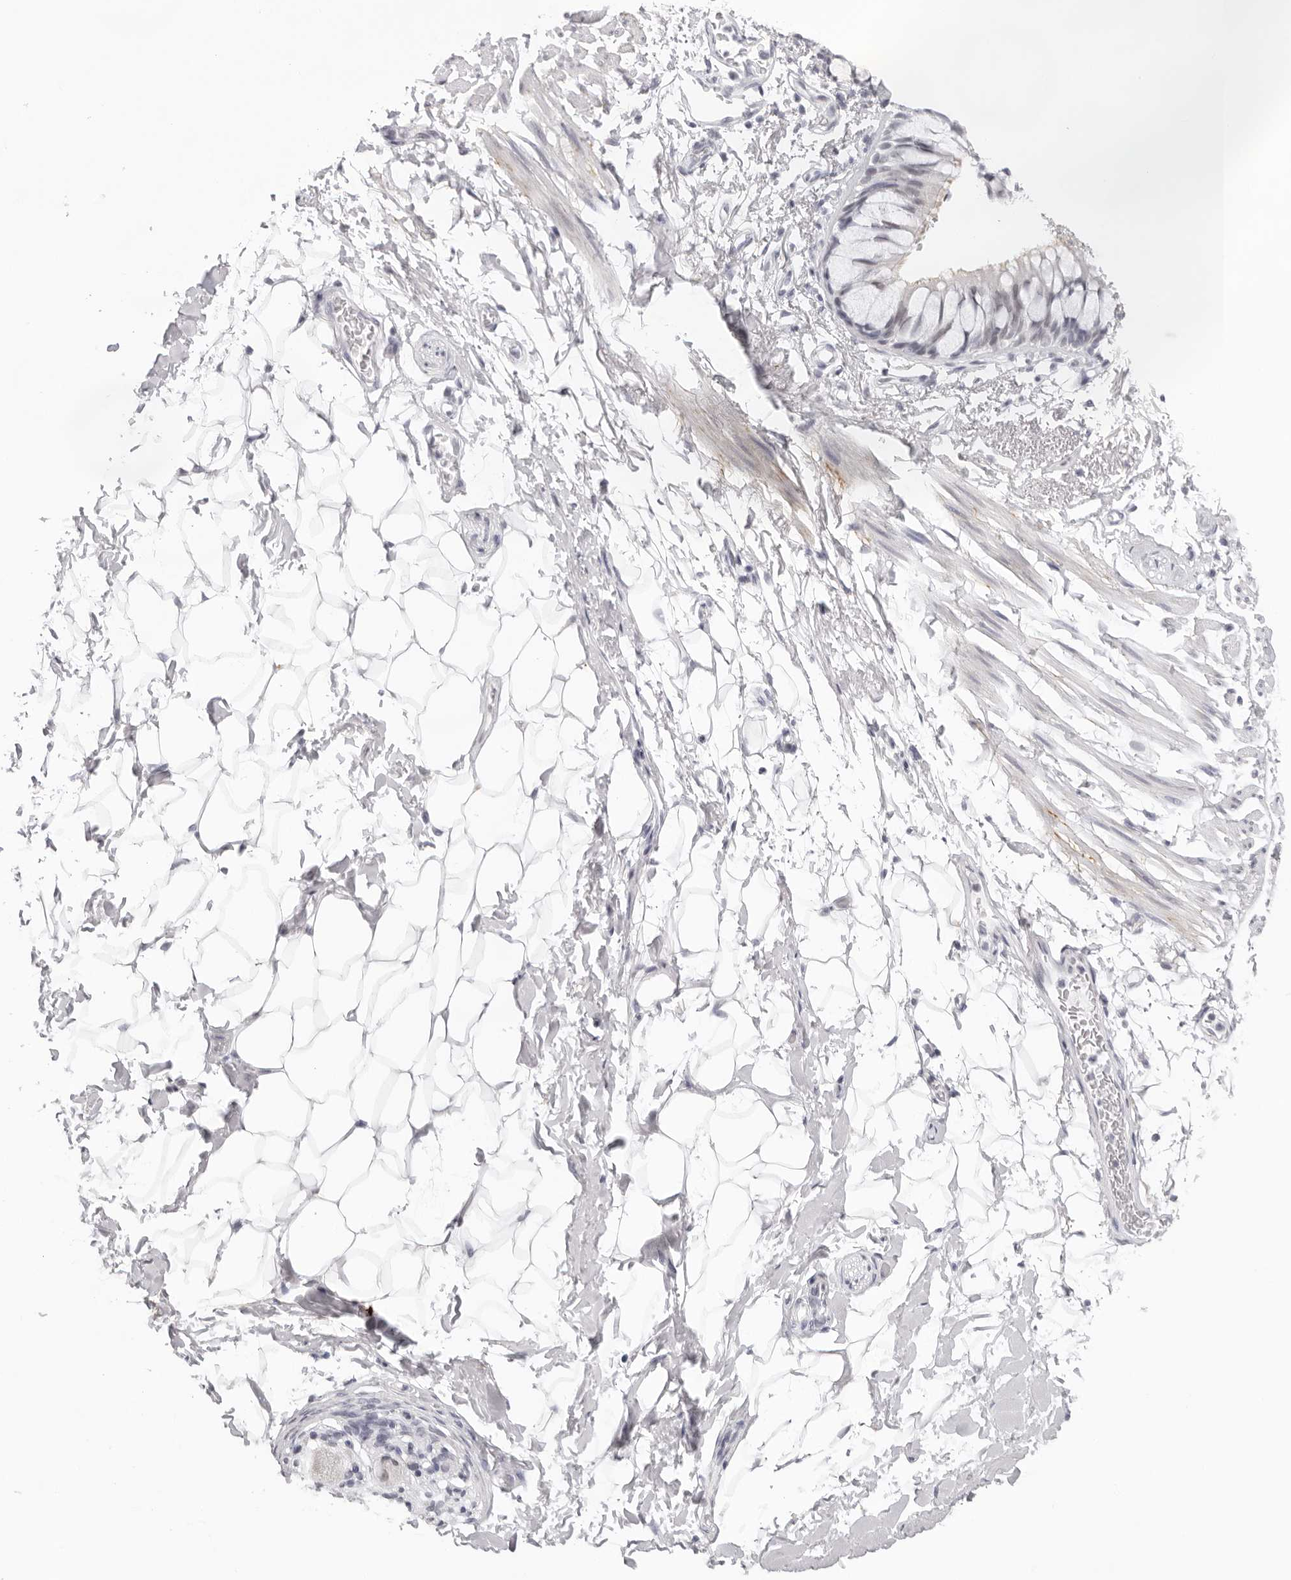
{"staining": {"intensity": "negative", "quantity": "none", "location": "none"}, "tissue": "adipose tissue", "cell_type": "Adipocytes", "image_type": "normal", "snomed": [{"axis": "morphology", "description": "Normal tissue, NOS"}, {"axis": "topography", "description": "Cartilage tissue"}, {"axis": "topography", "description": "Bronchus"}], "caption": "A photomicrograph of human adipose tissue is negative for staining in adipocytes. (Brightfield microscopy of DAB (3,3'-diaminobenzidine) immunohistochemistry (IHC) at high magnification).", "gene": "KLK12", "patient": {"sex": "female", "age": 73}}